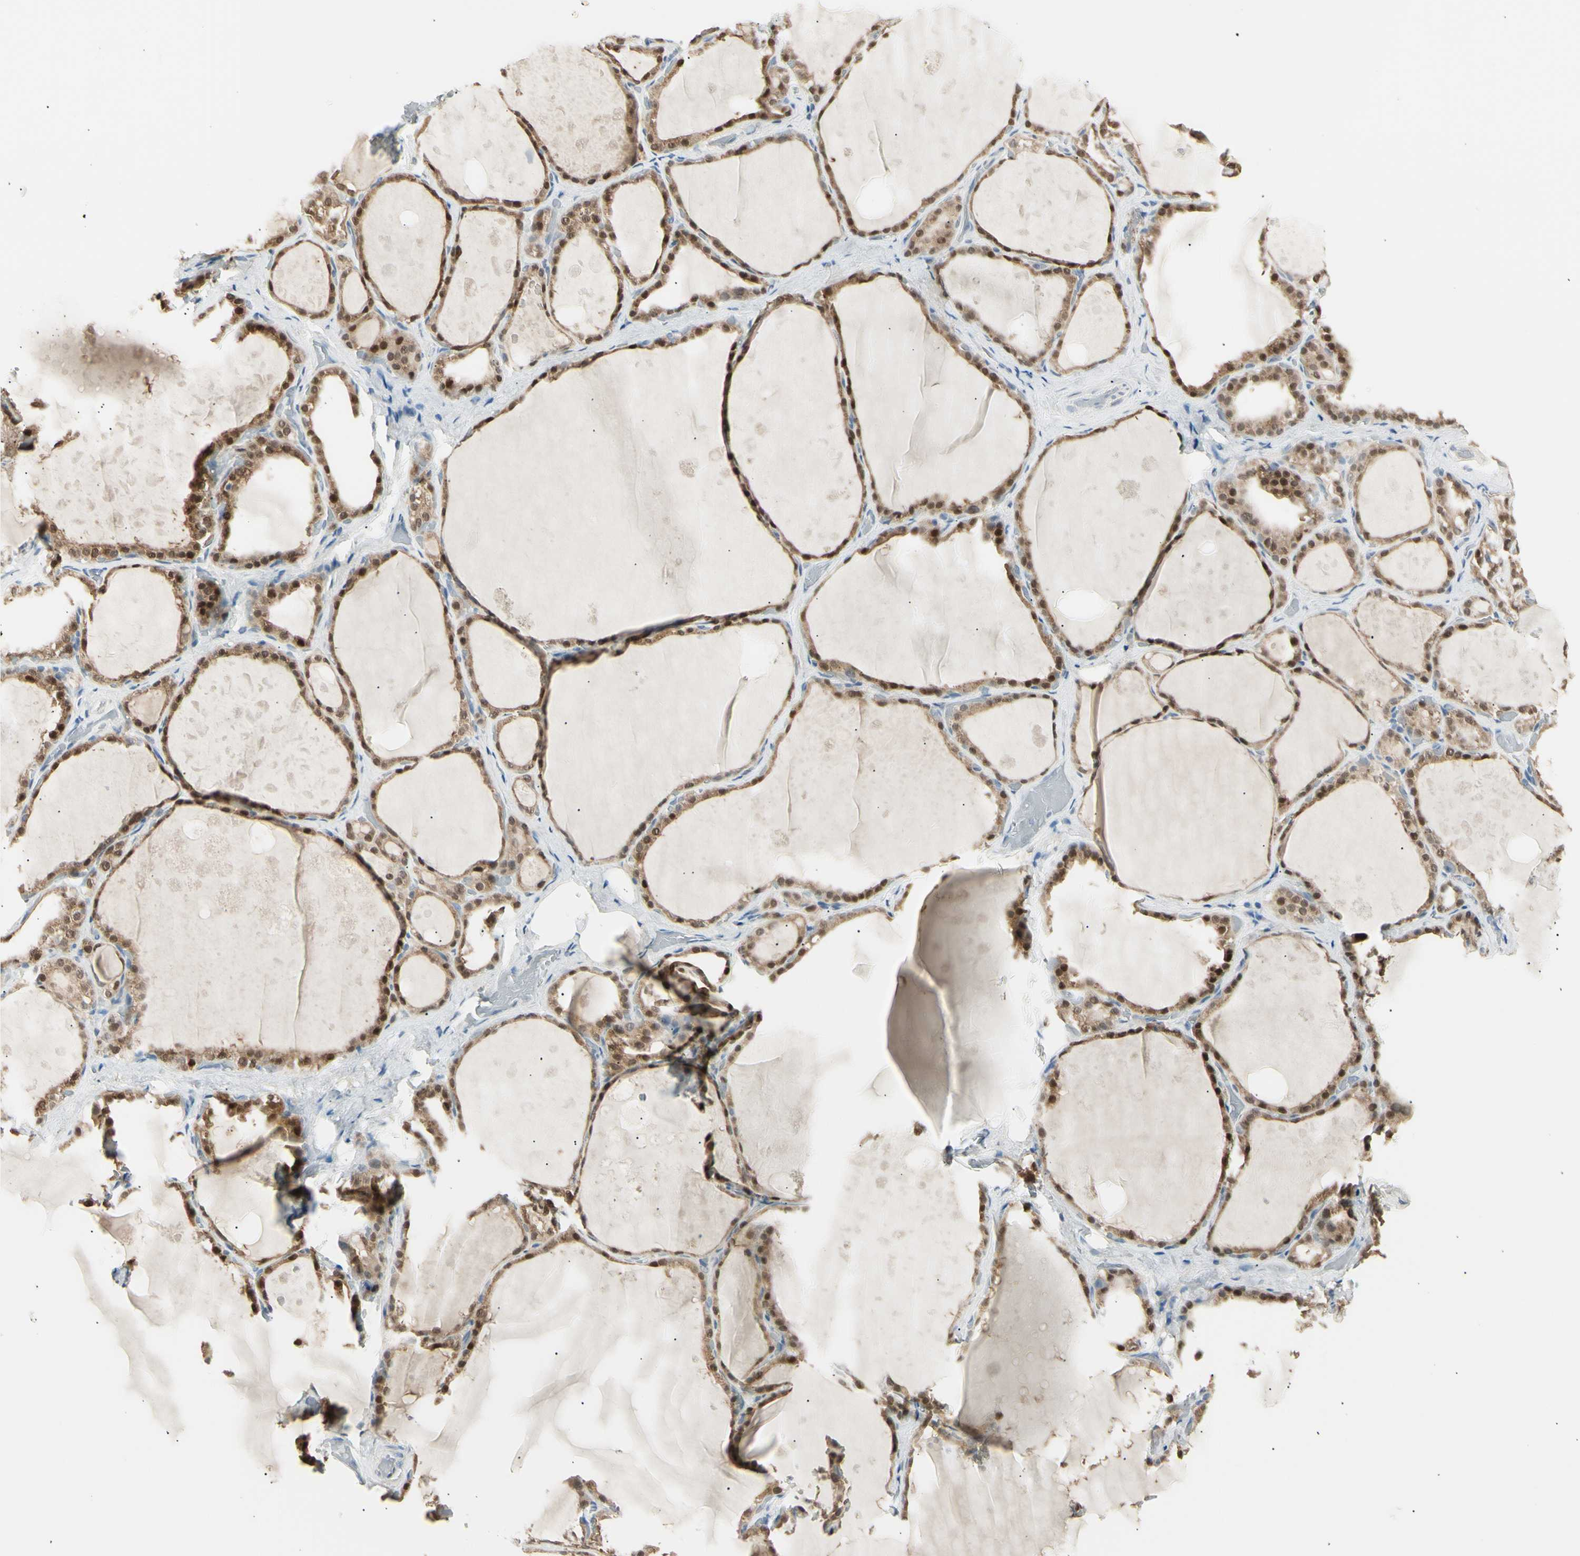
{"staining": {"intensity": "moderate", "quantity": "25%-75%", "location": "cytoplasmic/membranous,nuclear"}, "tissue": "thyroid gland", "cell_type": "Glandular cells", "image_type": "normal", "snomed": [{"axis": "morphology", "description": "Normal tissue, NOS"}, {"axis": "topography", "description": "Thyroid gland"}], "caption": "About 25%-75% of glandular cells in normal human thyroid gland exhibit moderate cytoplasmic/membranous,nuclear protein positivity as visualized by brown immunohistochemical staining.", "gene": "LHPP", "patient": {"sex": "male", "age": 61}}